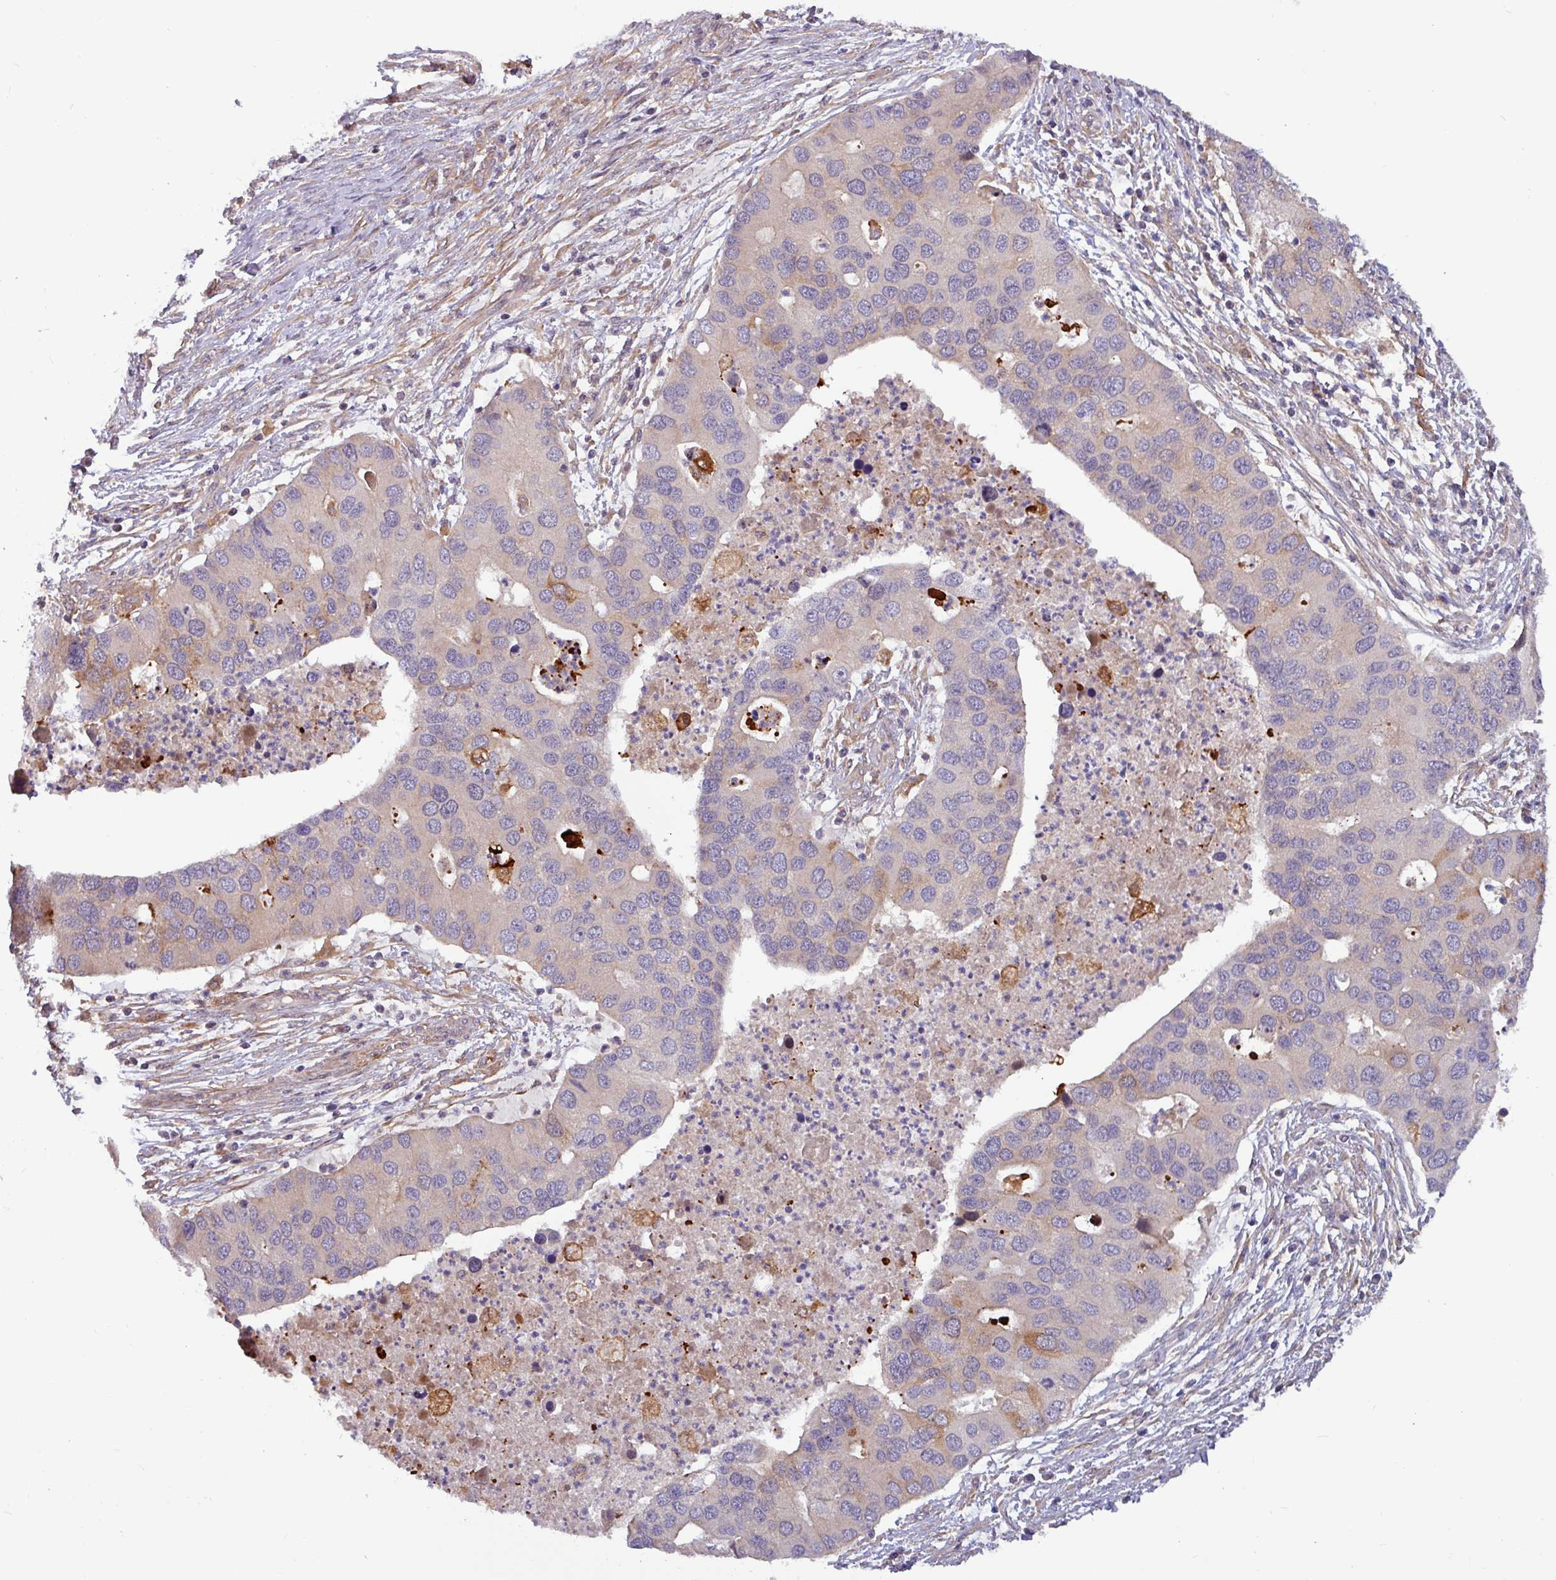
{"staining": {"intensity": "weak", "quantity": "<25%", "location": "cytoplasmic/membranous"}, "tissue": "lung cancer", "cell_type": "Tumor cells", "image_type": "cancer", "snomed": [{"axis": "morphology", "description": "Aneuploidy"}, {"axis": "morphology", "description": "Adenocarcinoma, NOS"}, {"axis": "topography", "description": "Lymph node"}, {"axis": "topography", "description": "Lung"}], "caption": "There is no significant positivity in tumor cells of lung cancer. (DAB (3,3'-diaminobenzidine) IHC, high magnification).", "gene": "PCED1A", "patient": {"sex": "female", "age": 74}}